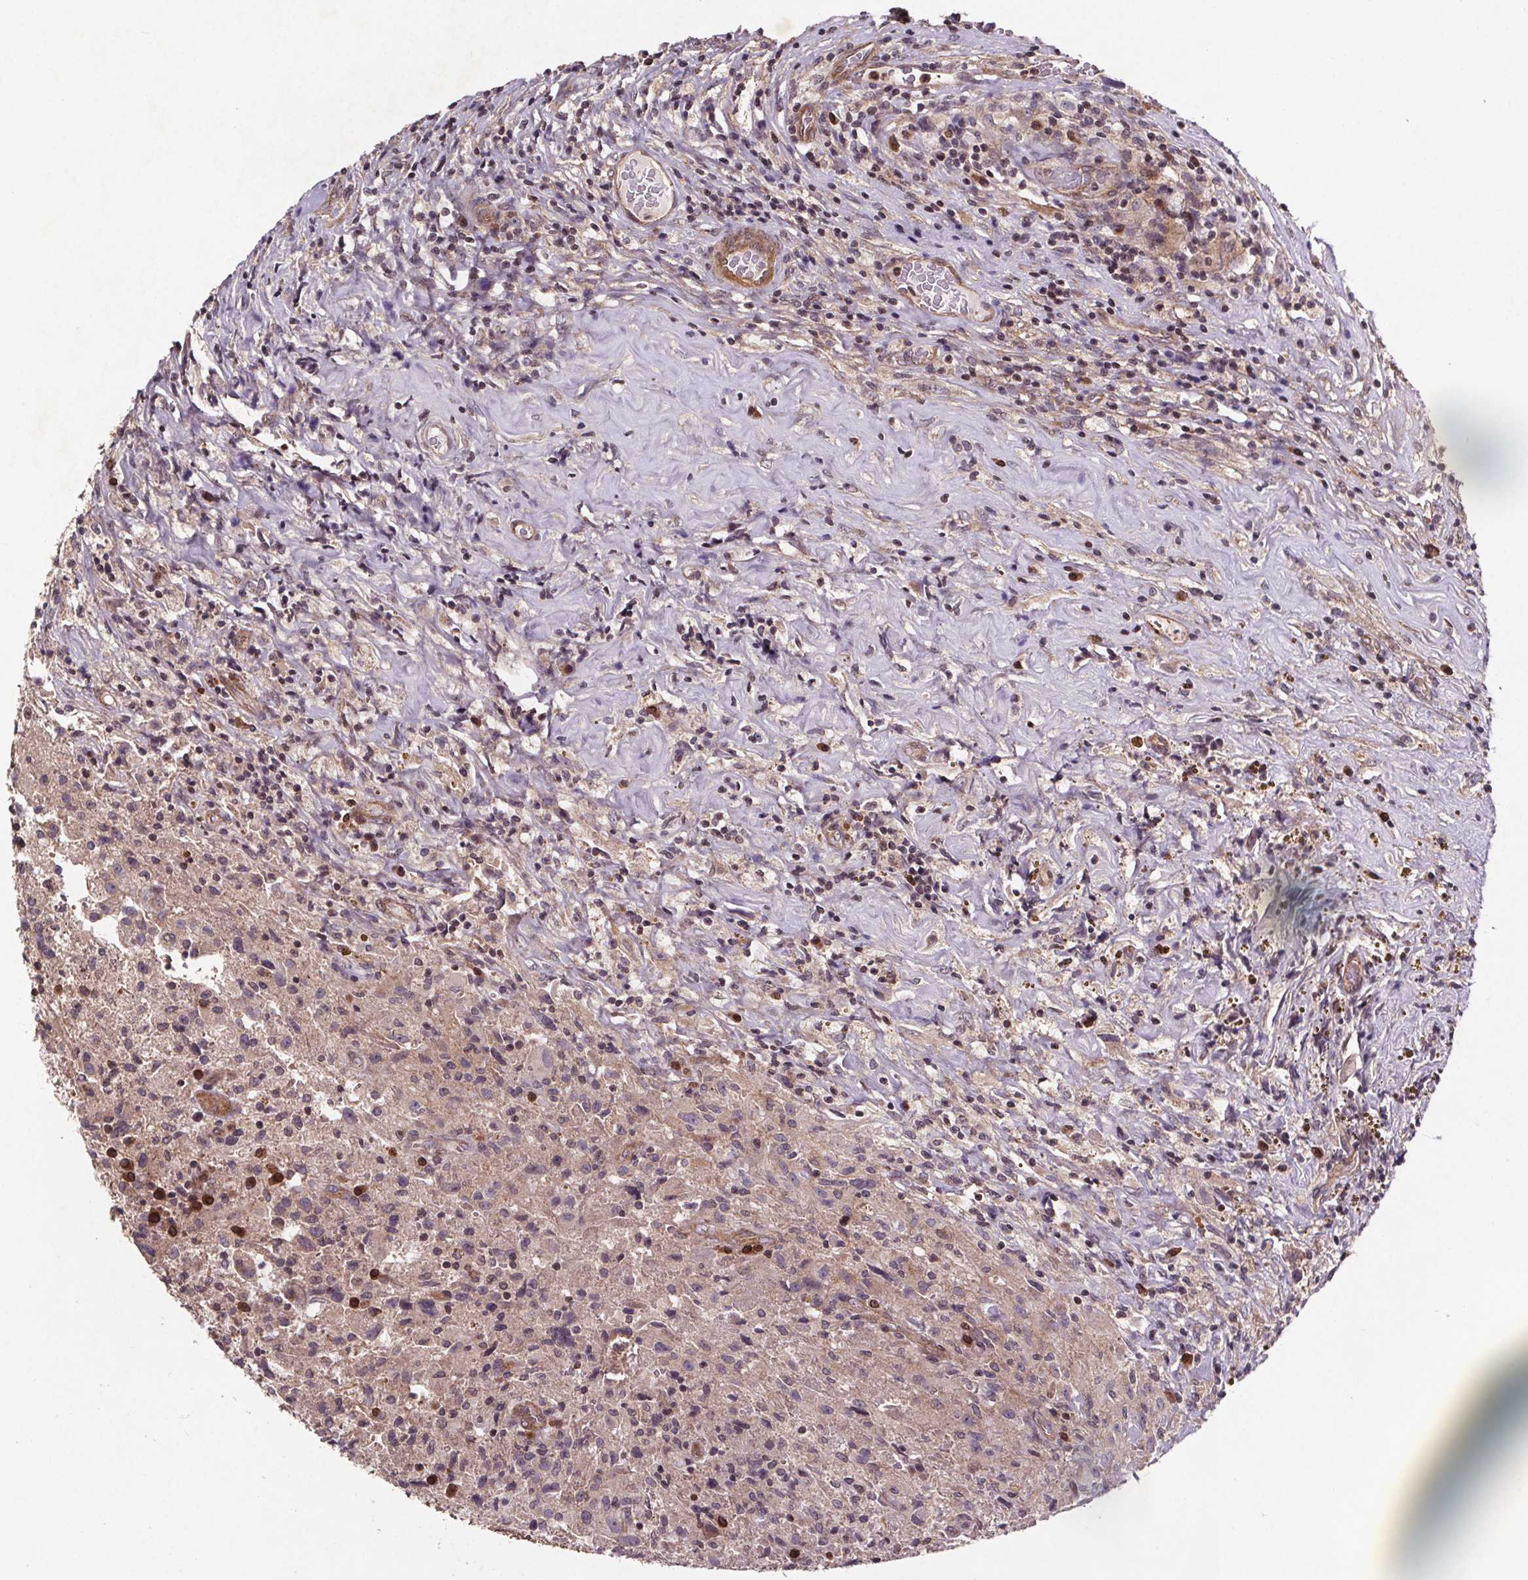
{"staining": {"intensity": "negative", "quantity": "none", "location": "none"}, "tissue": "glioma", "cell_type": "Tumor cells", "image_type": "cancer", "snomed": [{"axis": "morphology", "description": "Glioma, malignant, High grade"}, {"axis": "topography", "description": "Brain"}], "caption": "DAB immunohistochemical staining of human malignant high-grade glioma exhibits no significant positivity in tumor cells.", "gene": "STRN3", "patient": {"sex": "male", "age": 68}}